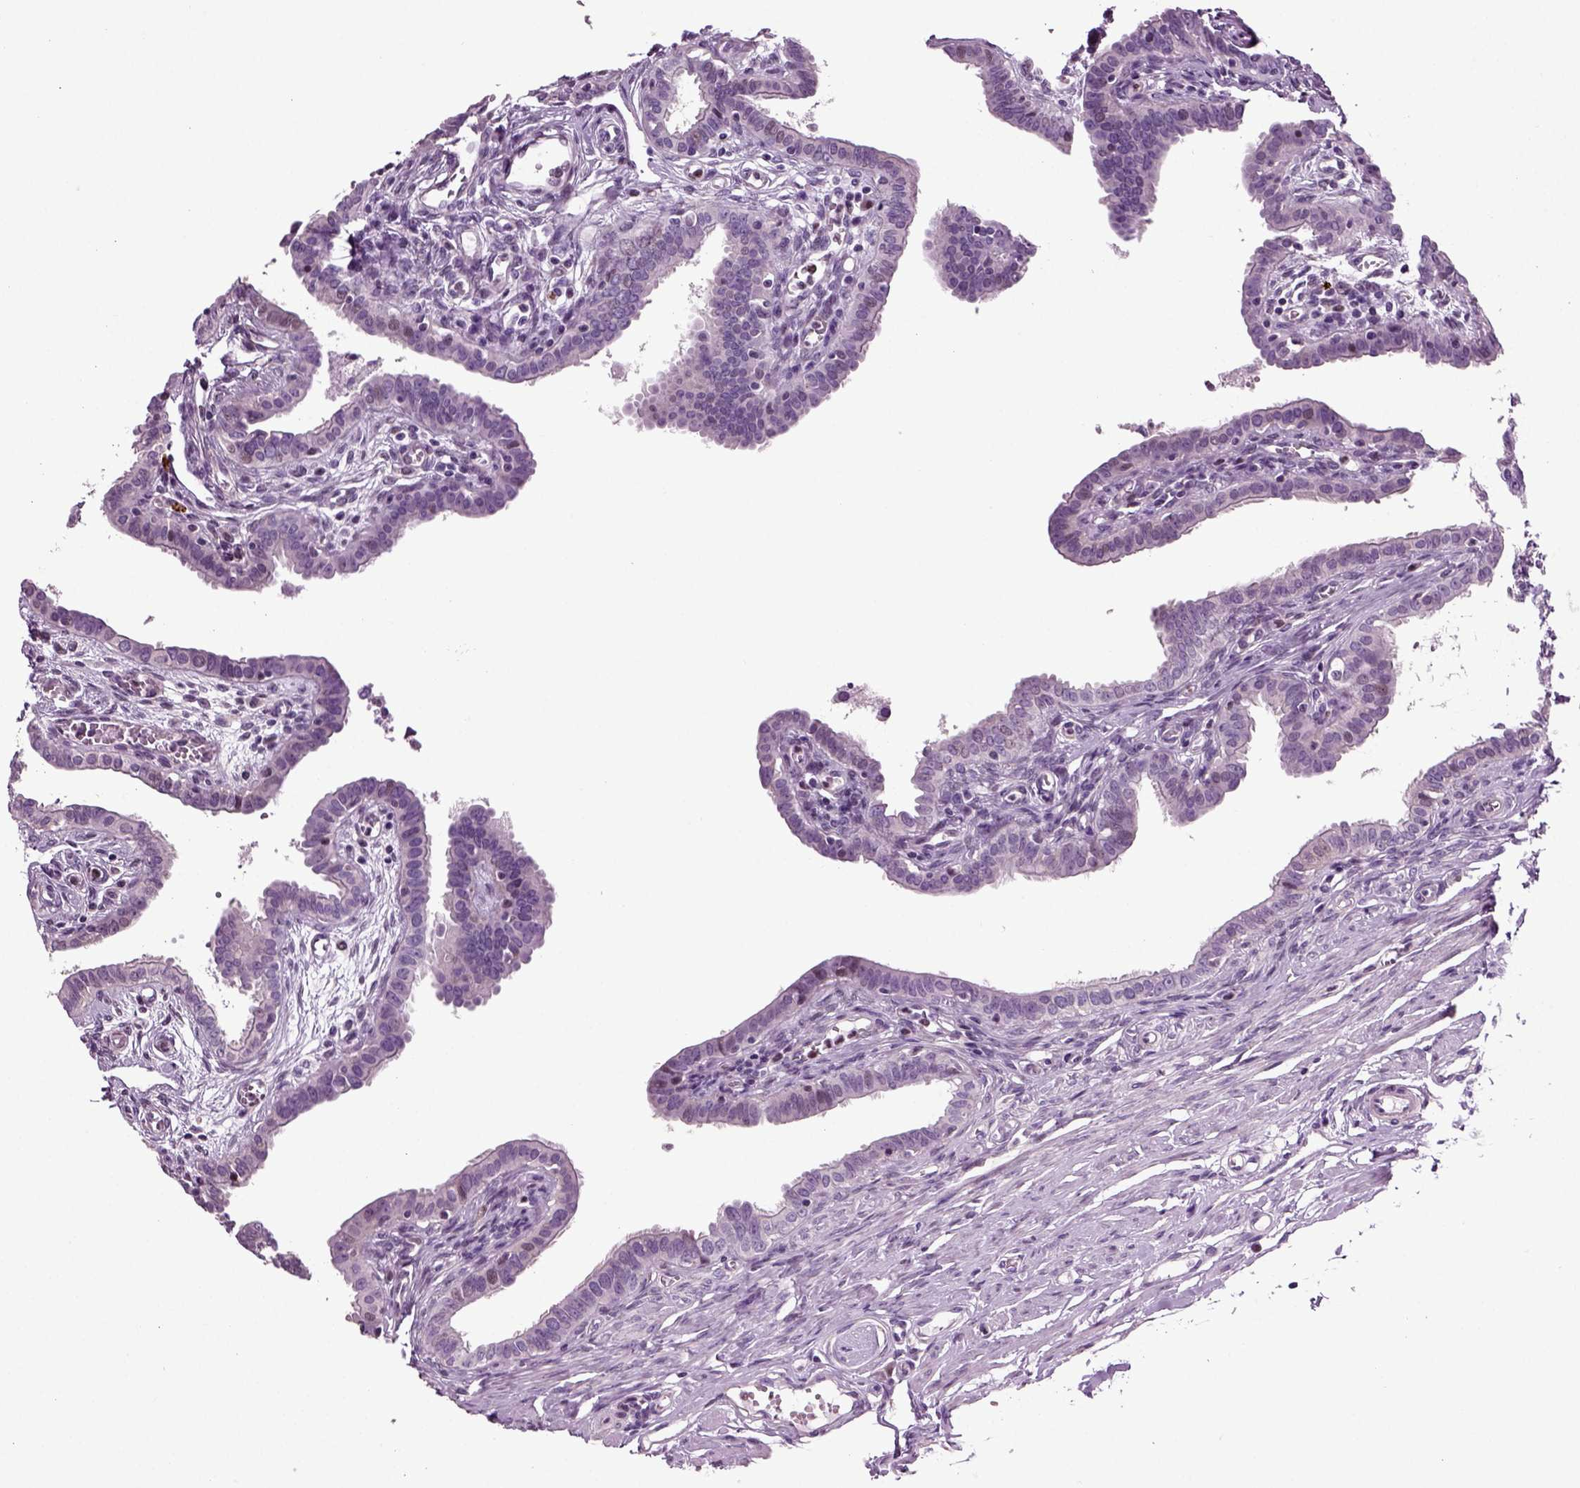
{"staining": {"intensity": "negative", "quantity": "none", "location": "none"}, "tissue": "fallopian tube", "cell_type": "Glandular cells", "image_type": "normal", "snomed": [{"axis": "morphology", "description": "Normal tissue, NOS"}, {"axis": "morphology", "description": "Carcinoma, endometroid"}, {"axis": "topography", "description": "Fallopian tube"}, {"axis": "topography", "description": "Ovary"}], "caption": "The image demonstrates no significant positivity in glandular cells of fallopian tube. The staining was performed using DAB to visualize the protein expression in brown, while the nuclei were stained in blue with hematoxylin (Magnification: 20x).", "gene": "ARID3A", "patient": {"sex": "female", "age": 42}}